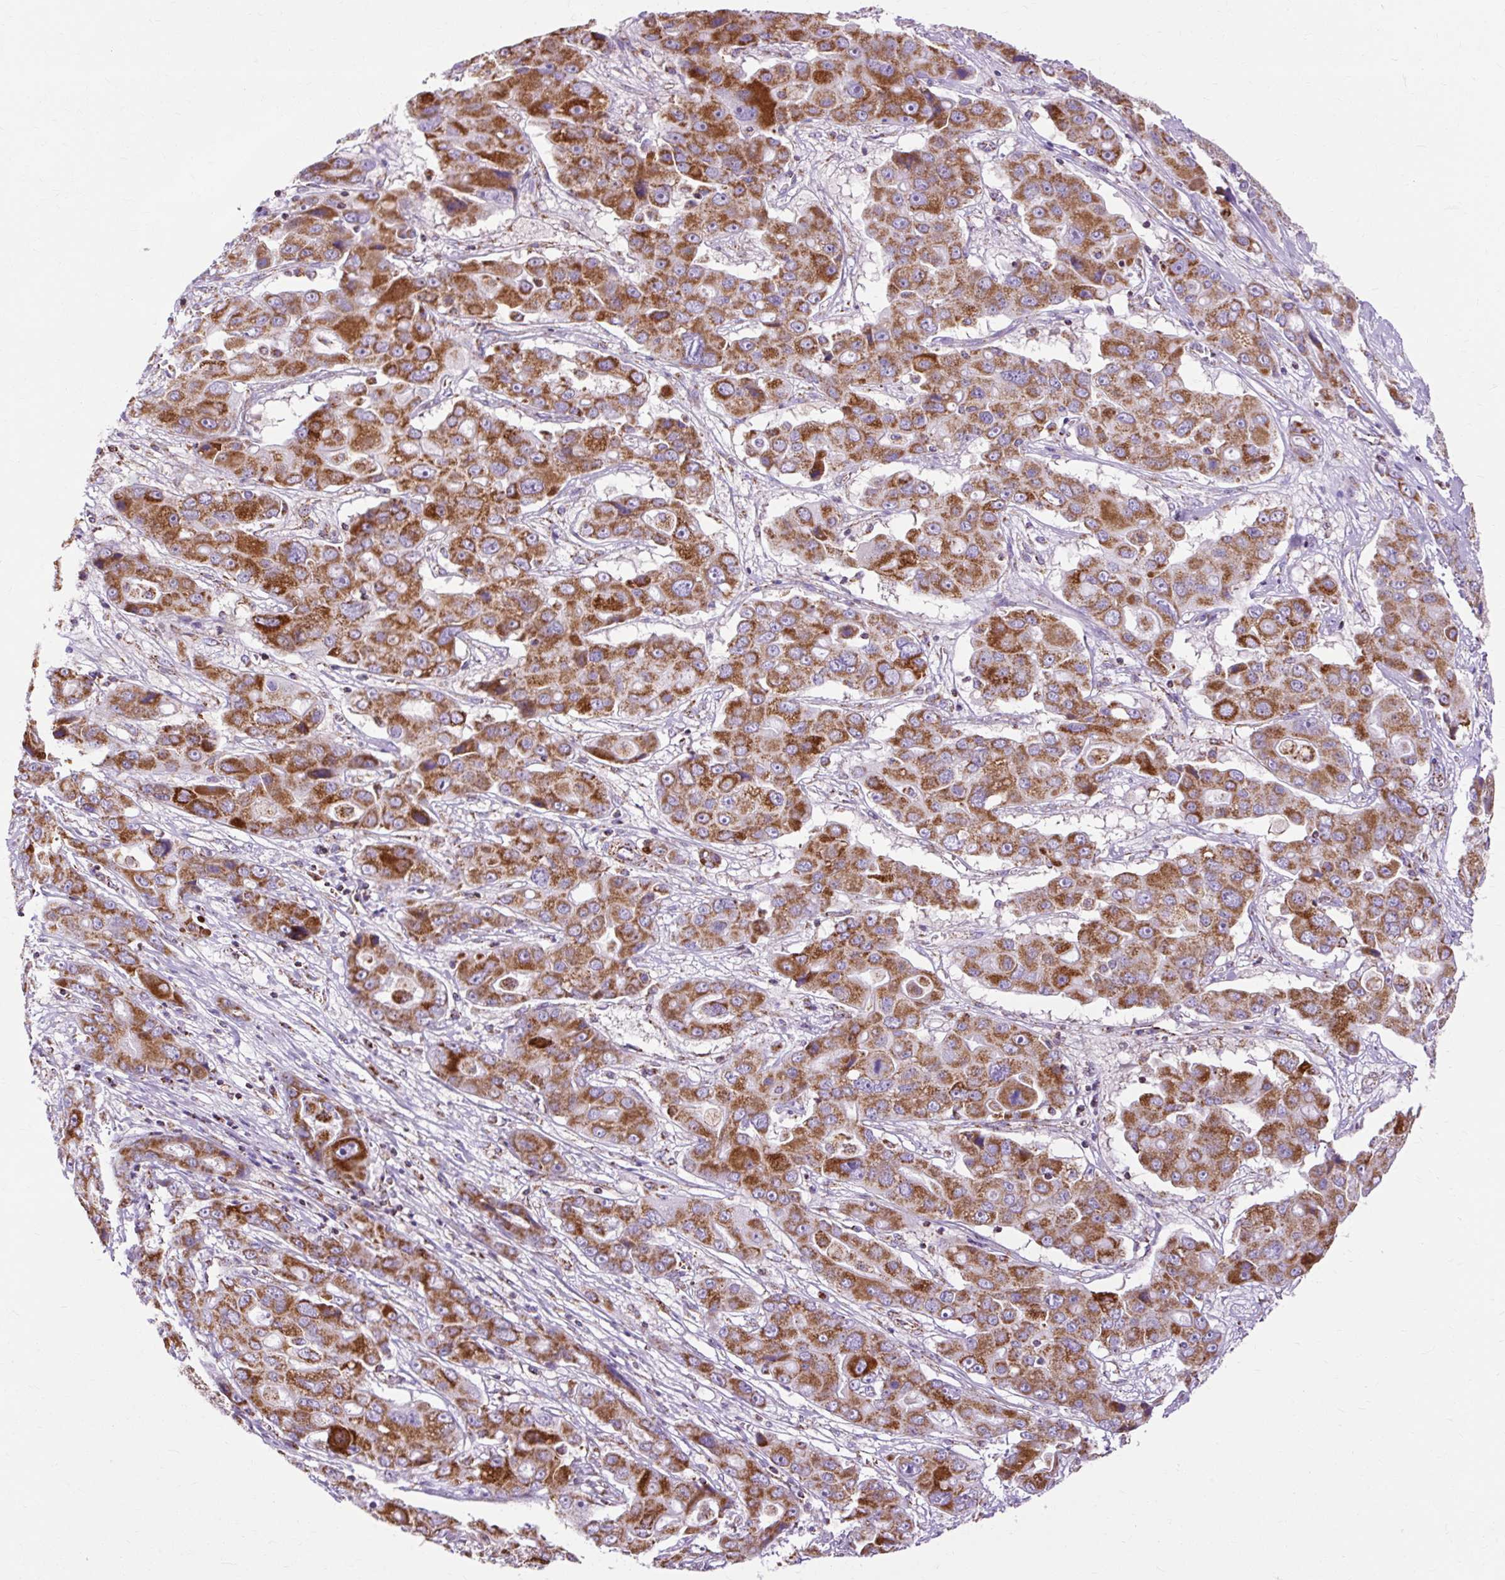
{"staining": {"intensity": "strong", "quantity": ">75%", "location": "cytoplasmic/membranous"}, "tissue": "liver cancer", "cell_type": "Tumor cells", "image_type": "cancer", "snomed": [{"axis": "morphology", "description": "Cholangiocarcinoma"}, {"axis": "topography", "description": "Liver"}], "caption": "Immunohistochemistry photomicrograph of neoplastic tissue: human liver cancer (cholangiocarcinoma) stained using IHC exhibits high levels of strong protein expression localized specifically in the cytoplasmic/membranous of tumor cells, appearing as a cytoplasmic/membranous brown color.", "gene": "DLAT", "patient": {"sex": "male", "age": 67}}